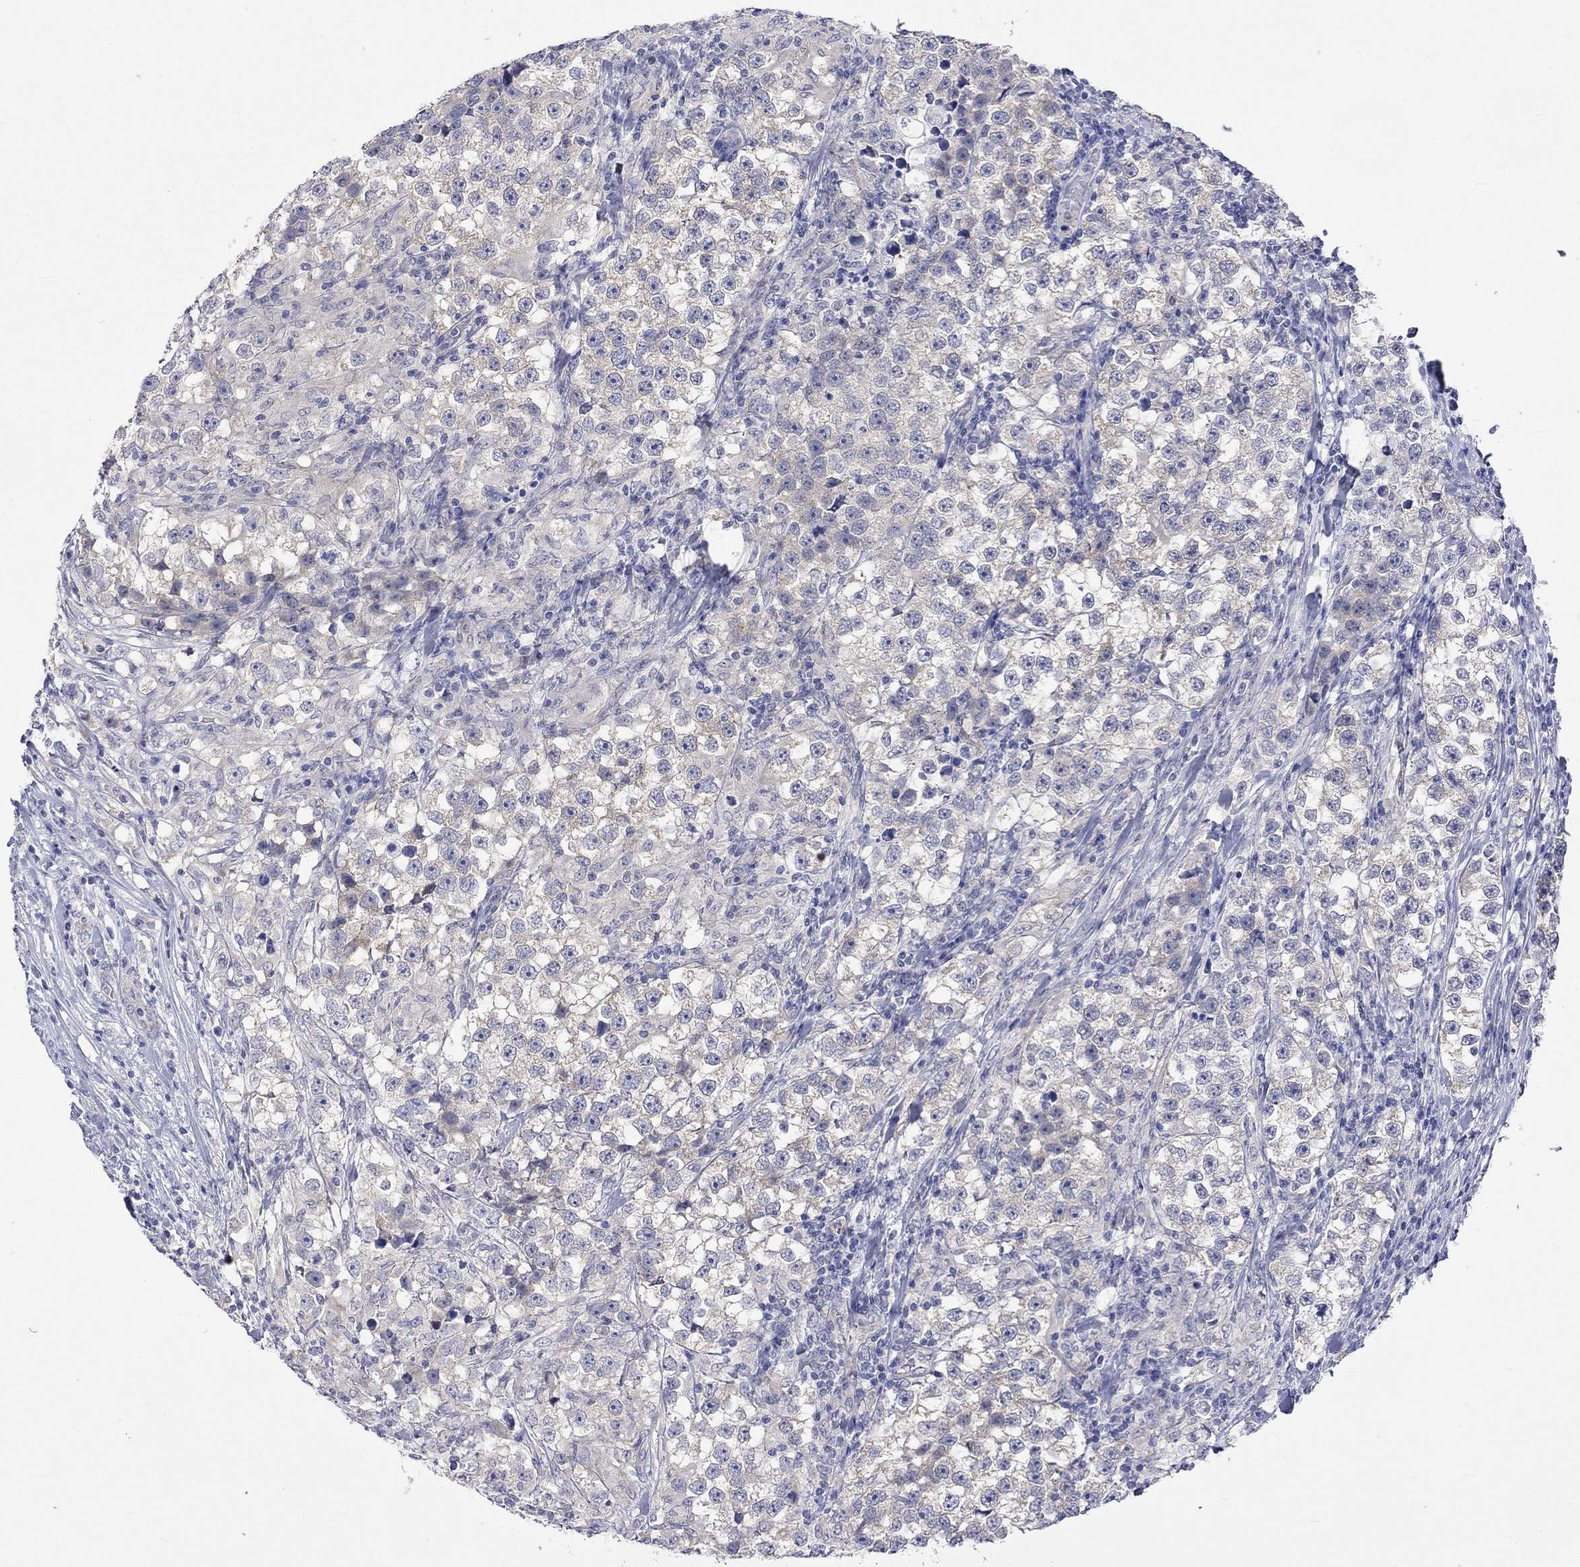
{"staining": {"intensity": "weak", "quantity": "25%-75%", "location": "cytoplasmic/membranous"}, "tissue": "testis cancer", "cell_type": "Tumor cells", "image_type": "cancer", "snomed": [{"axis": "morphology", "description": "Seminoma, NOS"}, {"axis": "topography", "description": "Testis"}], "caption": "Human seminoma (testis) stained for a protein (brown) demonstrates weak cytoplasmic/membranous positive positivity in approximately 25%-75% of tumor cells.", "gene": "CERS1", "patient": {"sex": "male", "age": 46}}